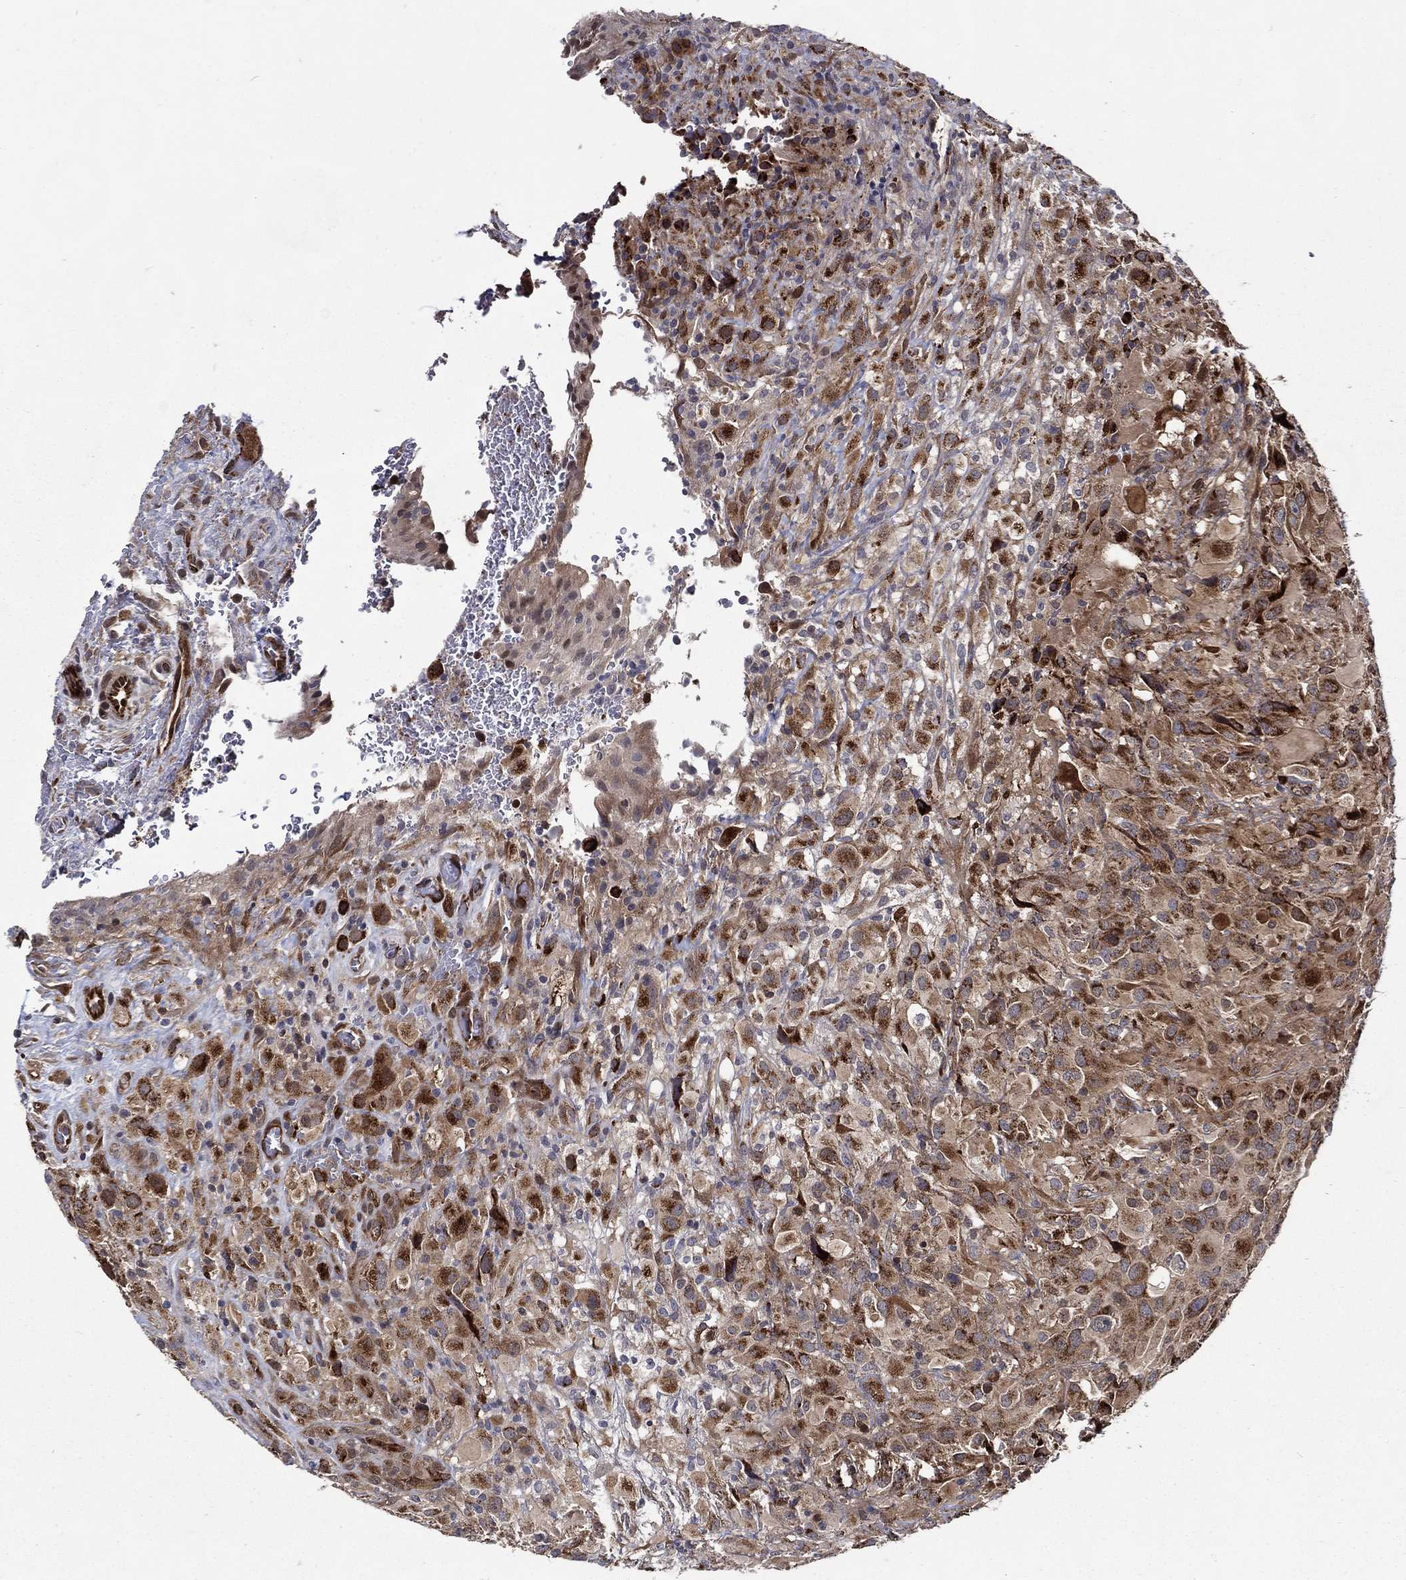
{"staining": {"intensity": "strong", "quantity": "<25%", "location": "cytoplasmic/membranous"}, "tissue": "glioma", "cell_type": "Tumor cells", "image_type": "cancer", "snomed": [{"axis": "morphology", "description": "Glioma, malignant, High grade"}, {"axis": "topography", "description": "Cerebral cortex"}], "caption": "Strong cytoplasmic/membranous positivity for a protein is present in approximately <25% of tumor cells of high-grade glioma (malignant) using immunohistochemistry (IHC).", "gene": "ARHGAP11A", "patient": {"sex": "male", "age": 35}}